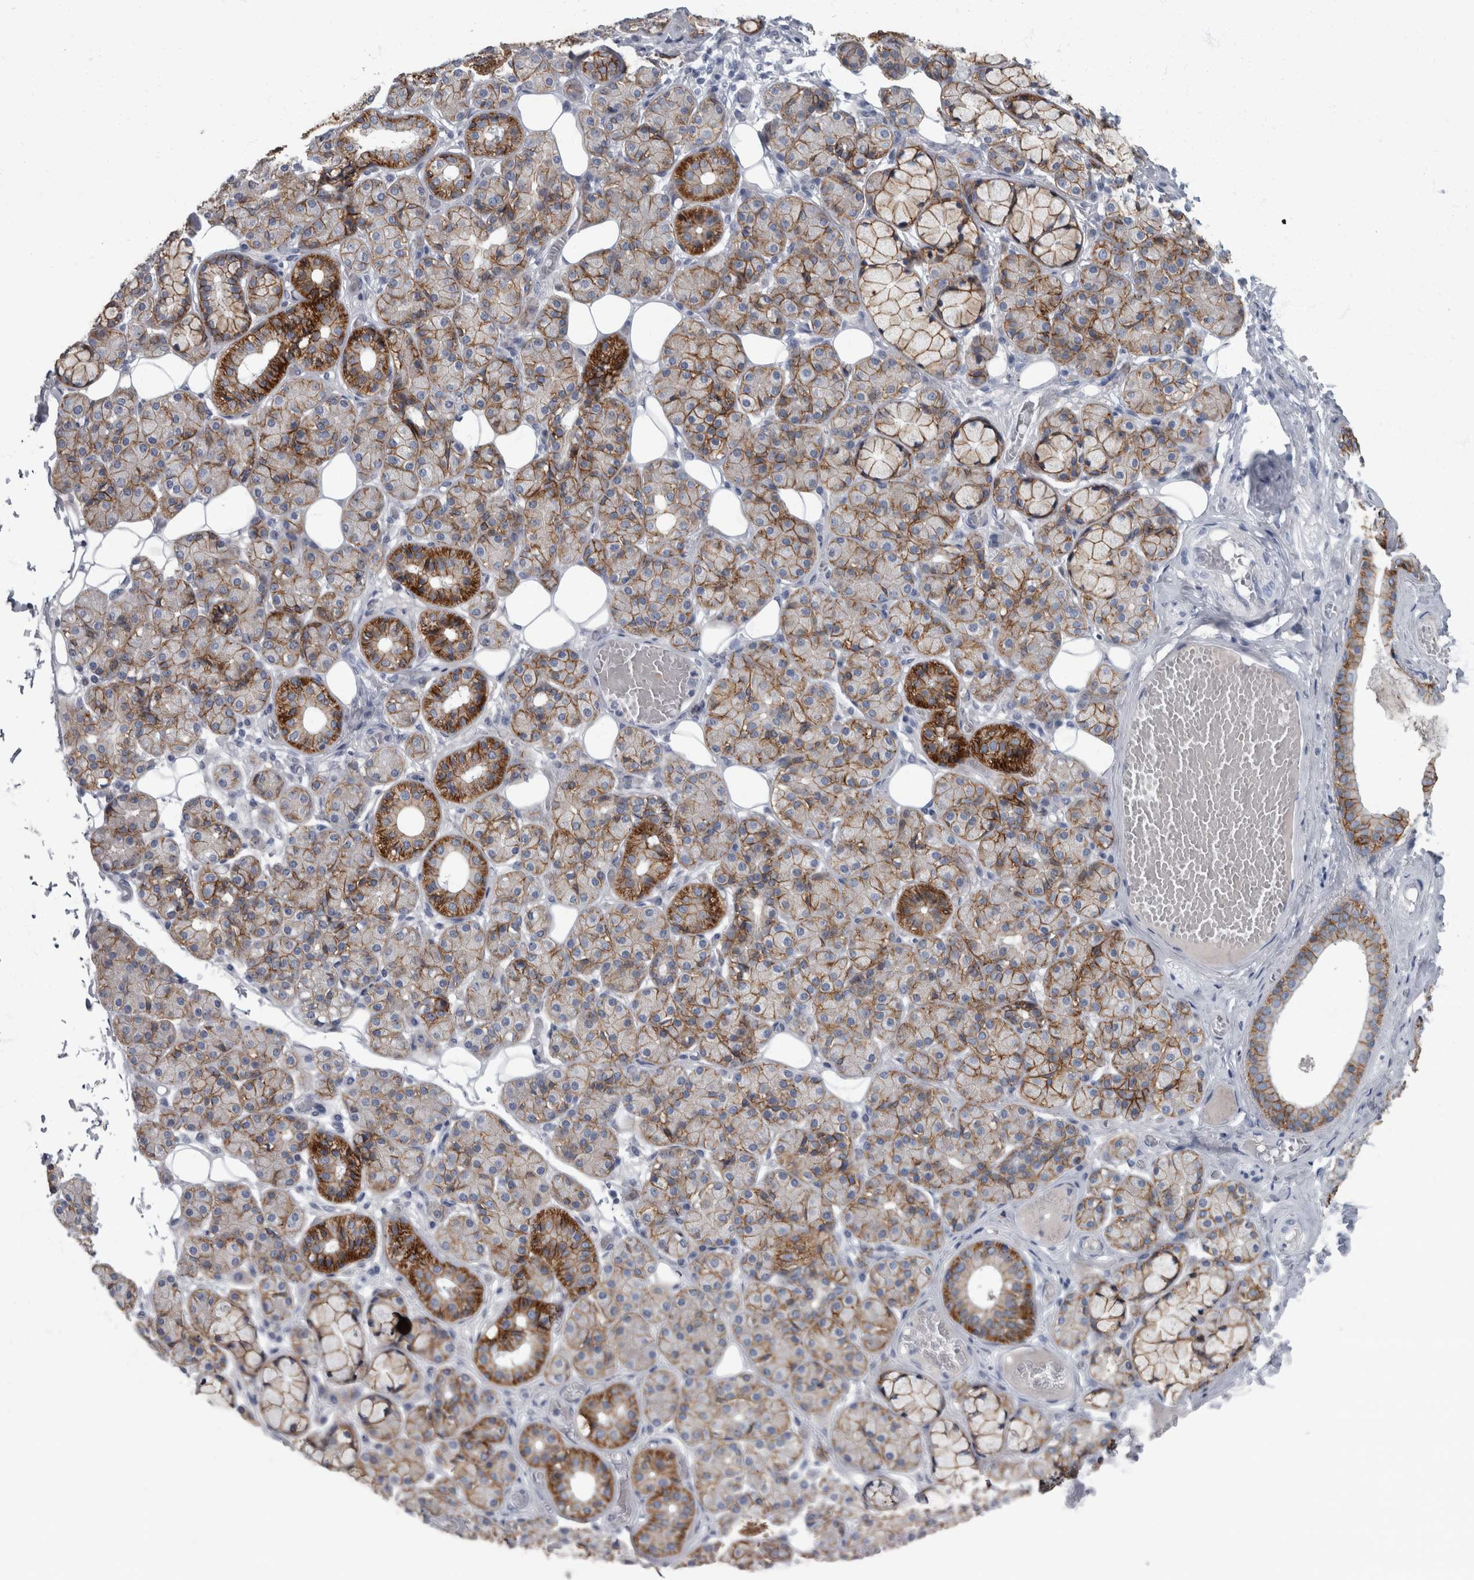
{"staining": {"intensity": "moderate", "quantity": ">75%", "location": "cytoplasmic/membranous"}, "tissue": "salivary gland", "cell_type": "Glandular cells", "image_type": "normal", "snomed": [{"axis": "morphology", "description": "Normal tissue, NOS"}, {"axis": "topography", "description": "Salivary gland"}], "caption": "IHC photomicrograph of unremarkable salivary gland: salivary gland stained using immunohistochemistry demonstrates medium levels of moderate protein expression localized specifically in the cytoplasmic/membranous of glandular cells, appearing as a cytoplasmic/membranous brown color.", "gene": "DSG2", "patient": {"sex": "male", "age": 63}}